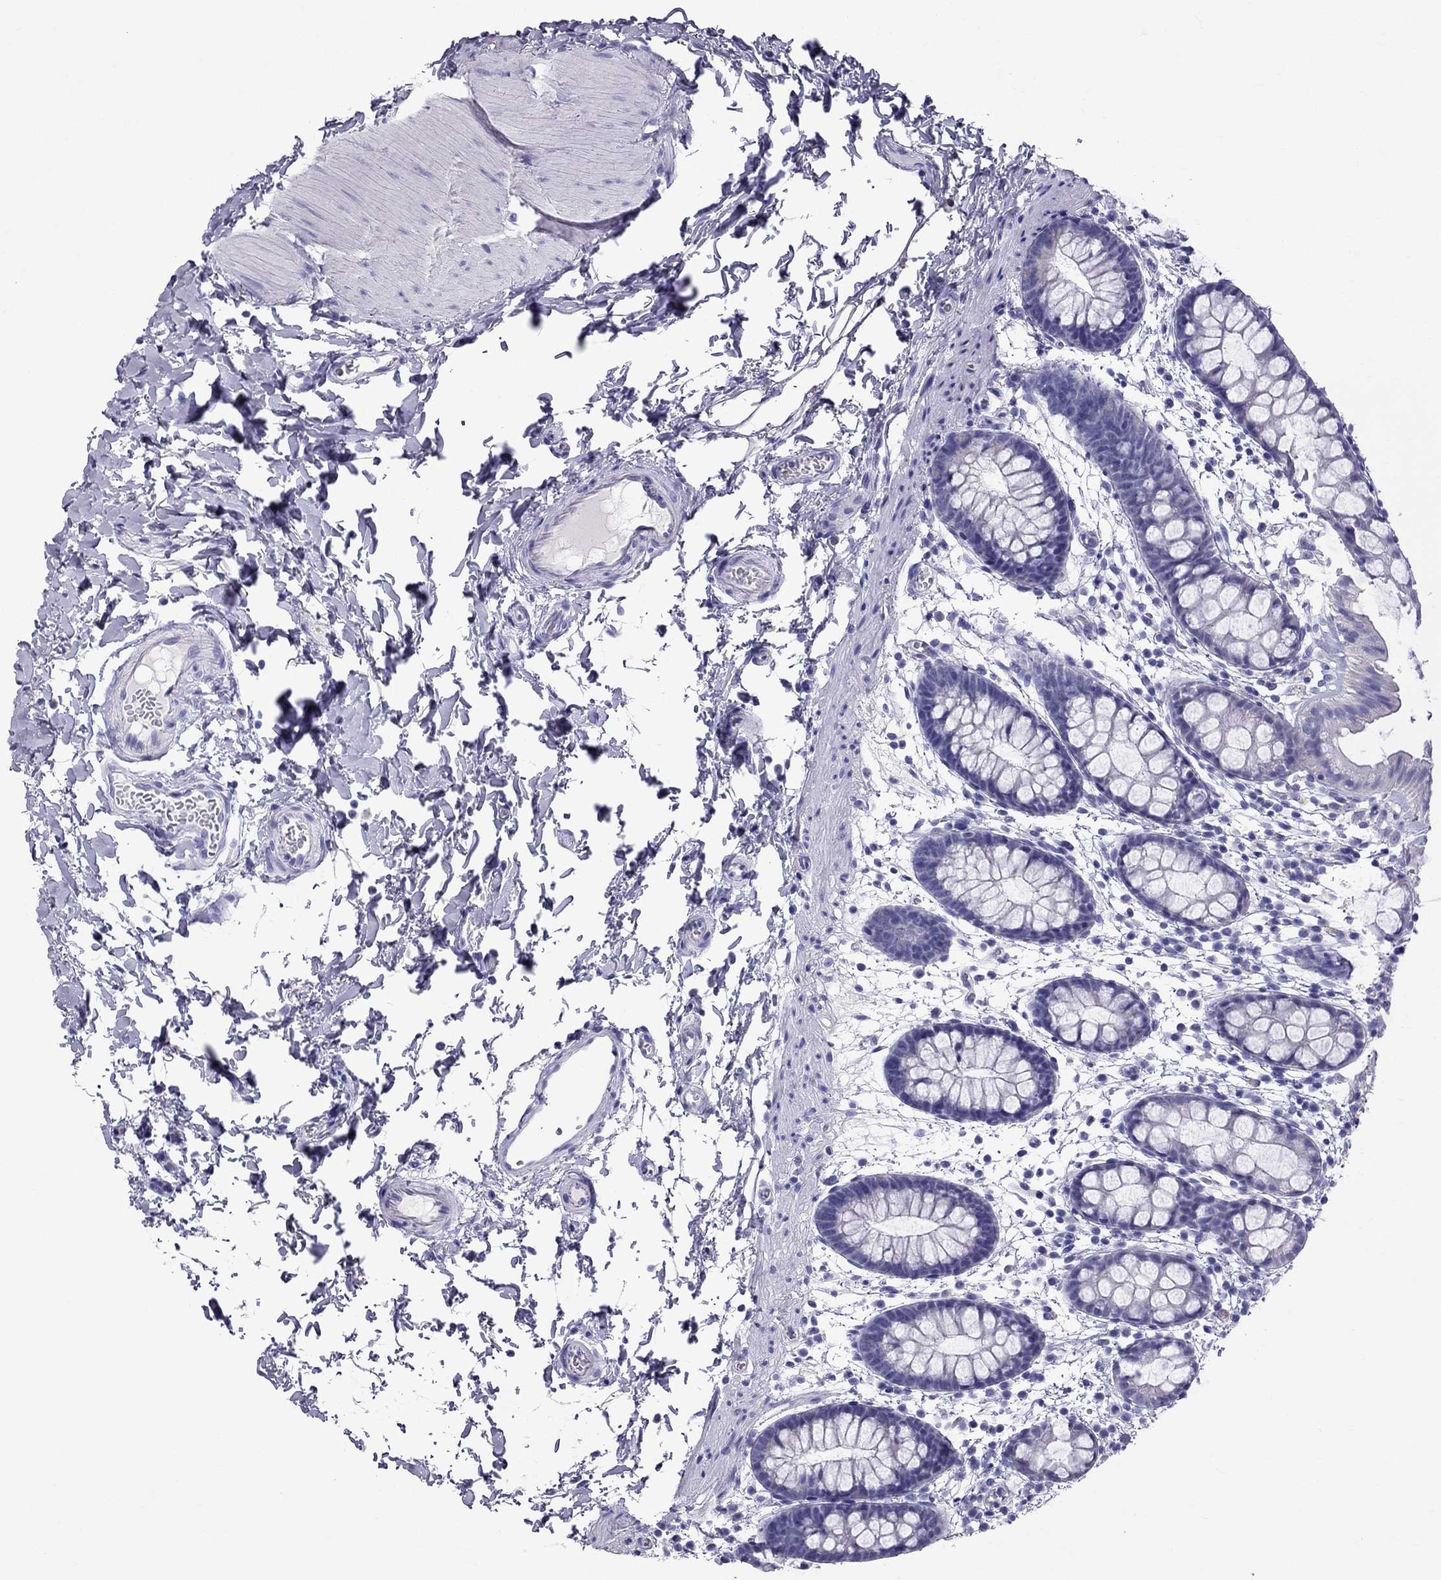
{"staining": {"intensity": "negative", "quantity": "none", "location": "none"}, "tissue": "rectum", "cell_type": "Glandular cells", "image_type": "normal", "snomed": [{"axis": "morphology", "description": "Normal tissue, NOS"}, {"axis": "topography", "description": "Rectum"}], "caption": "Glandular cells show no significant protein expression in unremarkable rectum. The staining is performed using DAB brown chromogen with nuclei counter-stained in using hematoxylin.", "gene": "TTLL13", "patient": {"sex": "male", "age": 57}}